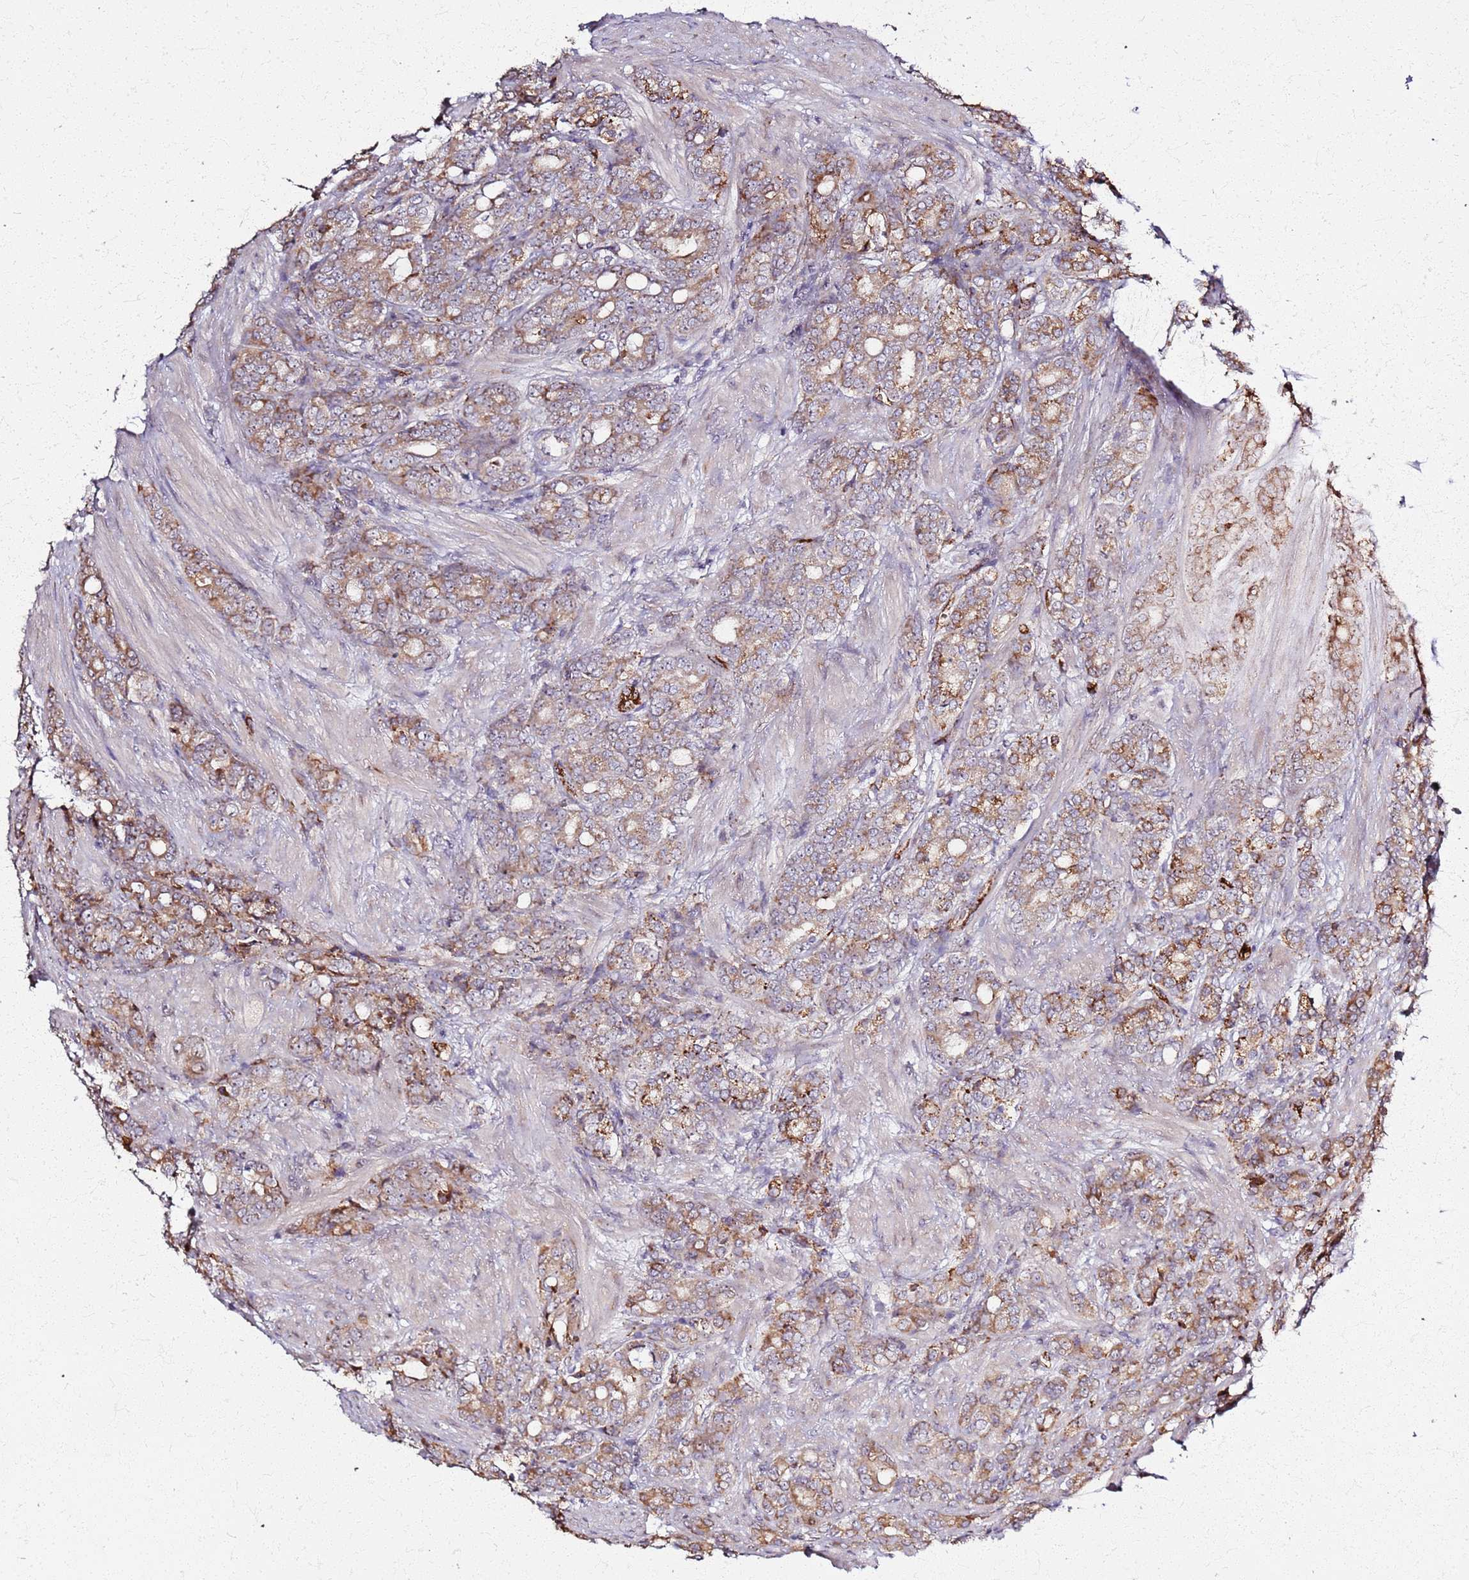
{"staining": {"intensity": "moderate", "quantity": ">75%", "location": "cytoplasmic/membranous"}, "tissue": "prostate cancer", "cell_type": "Tumor cells", "image_type": "cancer", "snomed": [{"axis": "morphology", "description": "Adenocarcinoma, High grade"}, {"axis": "topography", "description": "Prostate"}], "caption": "Prostate adenocarcinoma (high-grade) tissue reveals moderate cytoplasmic/membranous expression in about >75% of tumor cells", "gene": "KRI1", "patient": {"sex": "male", "age": 62}}